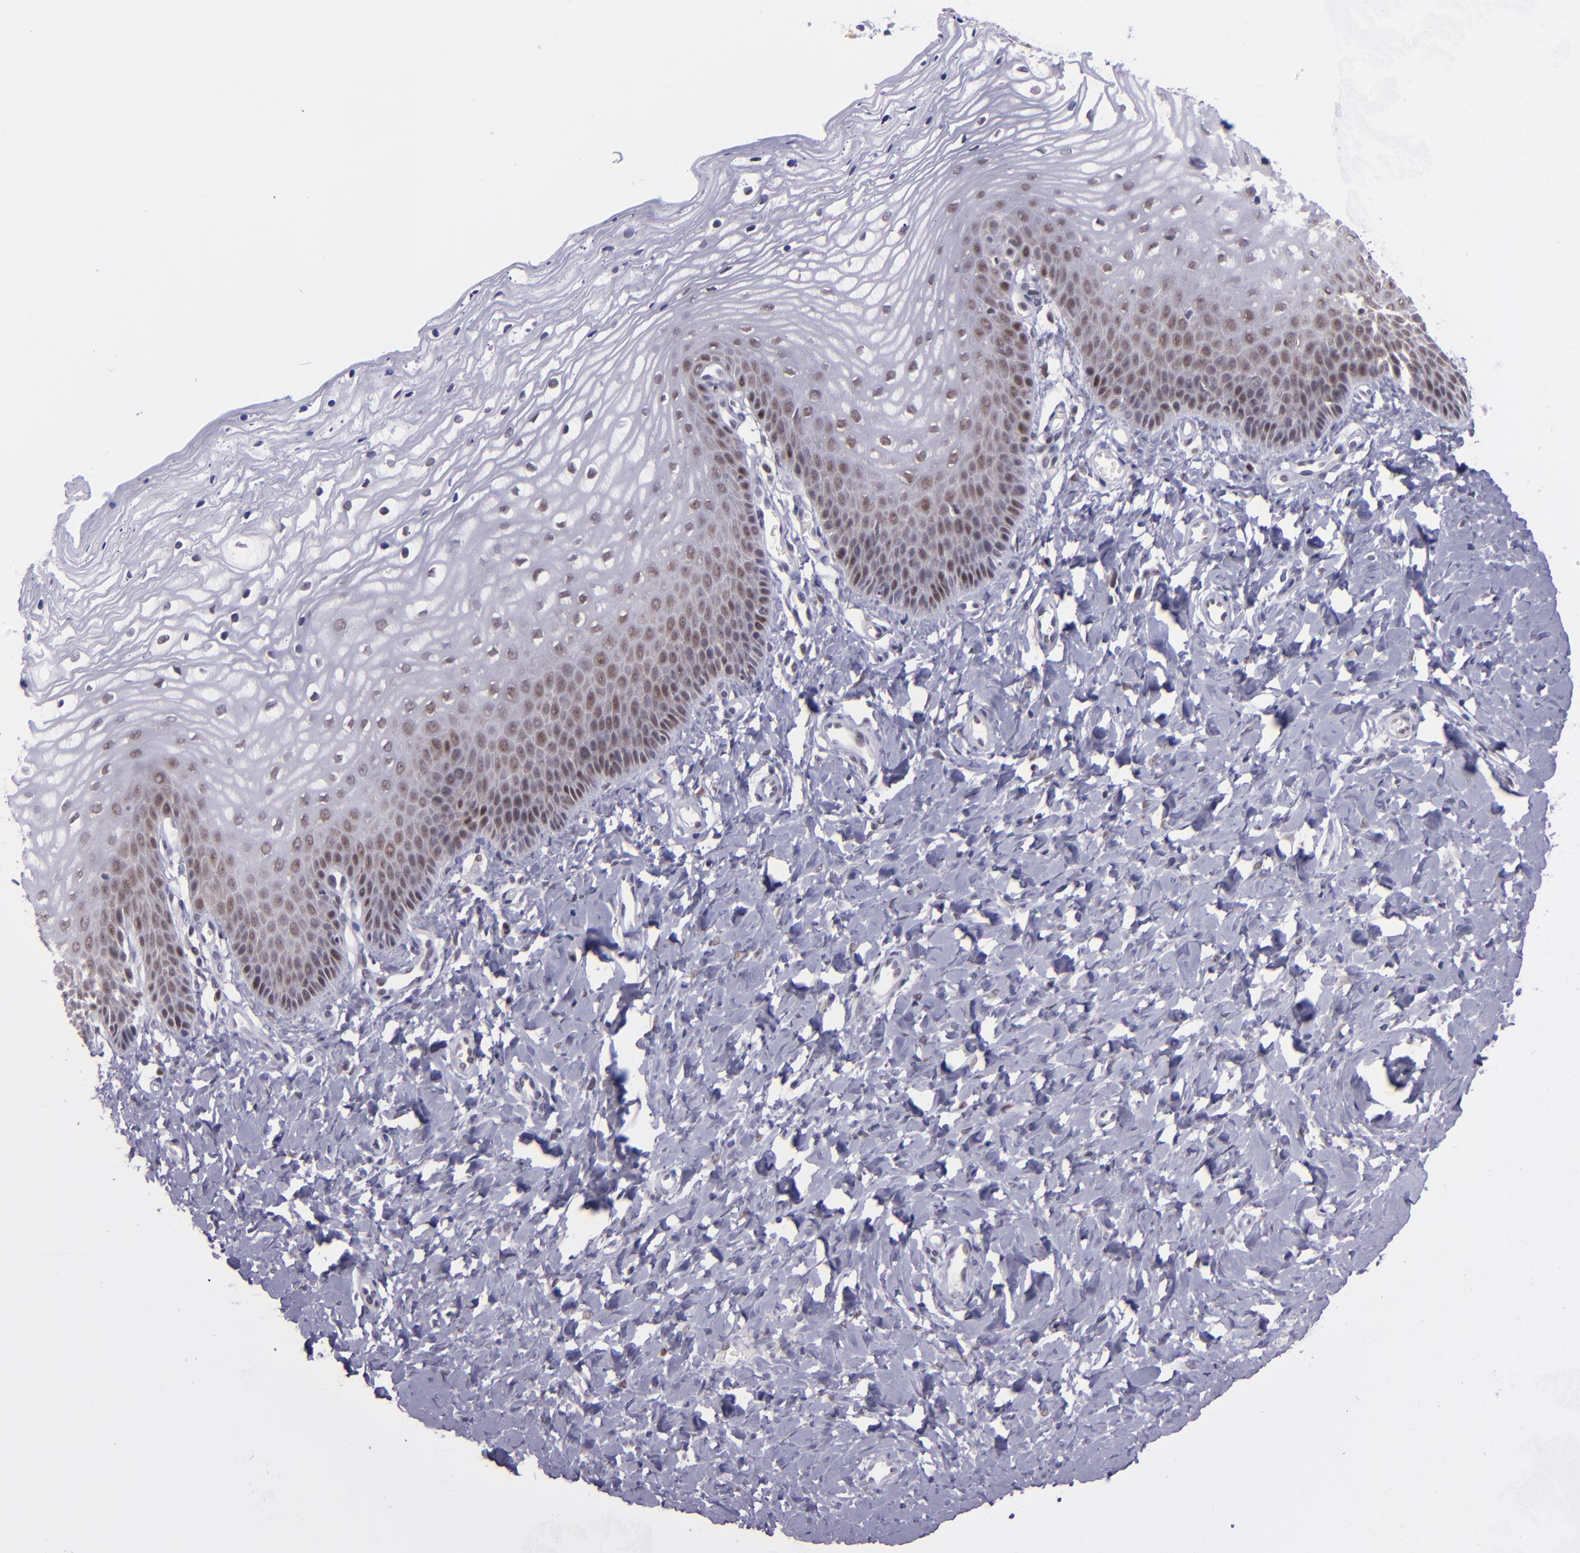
{"staining": {"intensity": "weak", "quantity": "25%-75%", "location": "nuclear"}, "tissue": "vagina", "cell_type": "Squamous epithelial cells", "image_type": "normal", "snomed": [{"axis": "morphology", "description": "Normal tissue, NOS"}, {"axis": "topography", "description": "Vagina"}], "caption": "Protein analysis of benign vagina demonstrates weak nuclear positivity in approximately 25%-75% of squamous epithelial cells. The staining was performed using DAB (3,3'-diaminobenzidine), with brown indicating positive protein expression. Nuclei are stained blue with hematoxylin.", "gene": "BAG1", "patient": {"sex": "female", "age": 68}}